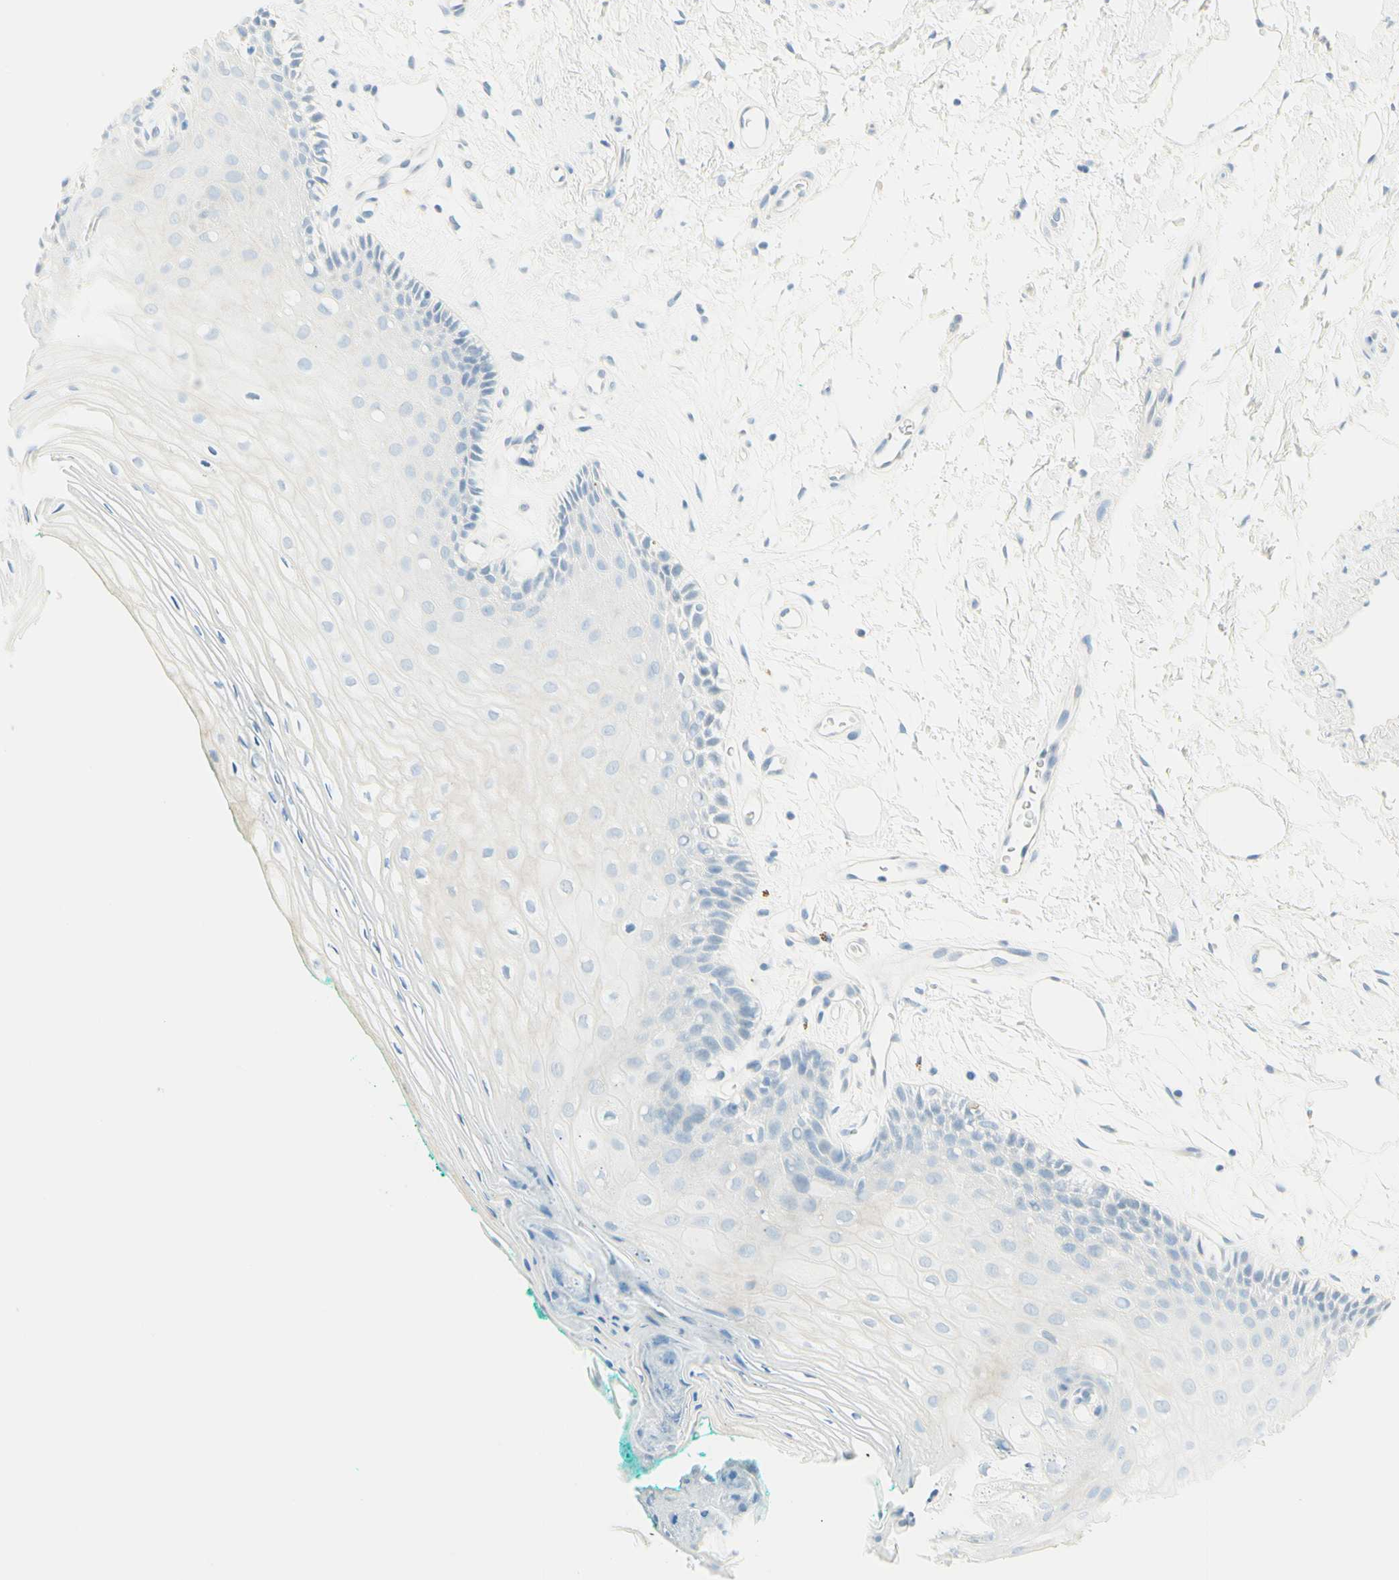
{"staining": {"intensity": "negative", "quantity": "none", "location": "none"}, "tissue": "oral mucosa", "cell_type": "Squamous epithelial cells", "image_type": "normal", "snomed": [{"axis": "morphology", "description": "Normal tissue, NOS"}, {"axis": "topography", "description": "Skeletal muscle"}, {"axis": "topography", "description": "Oral tissue"}, {"axis": "topography", "description": "Peripheral nerve tissue"}], "caption": "Image shows no protein positivity in squamous epithelial cells of unremarkable oral mucosa.", "gene": "TMEM132D", "patient": {"sex": "female", "age": 84}}